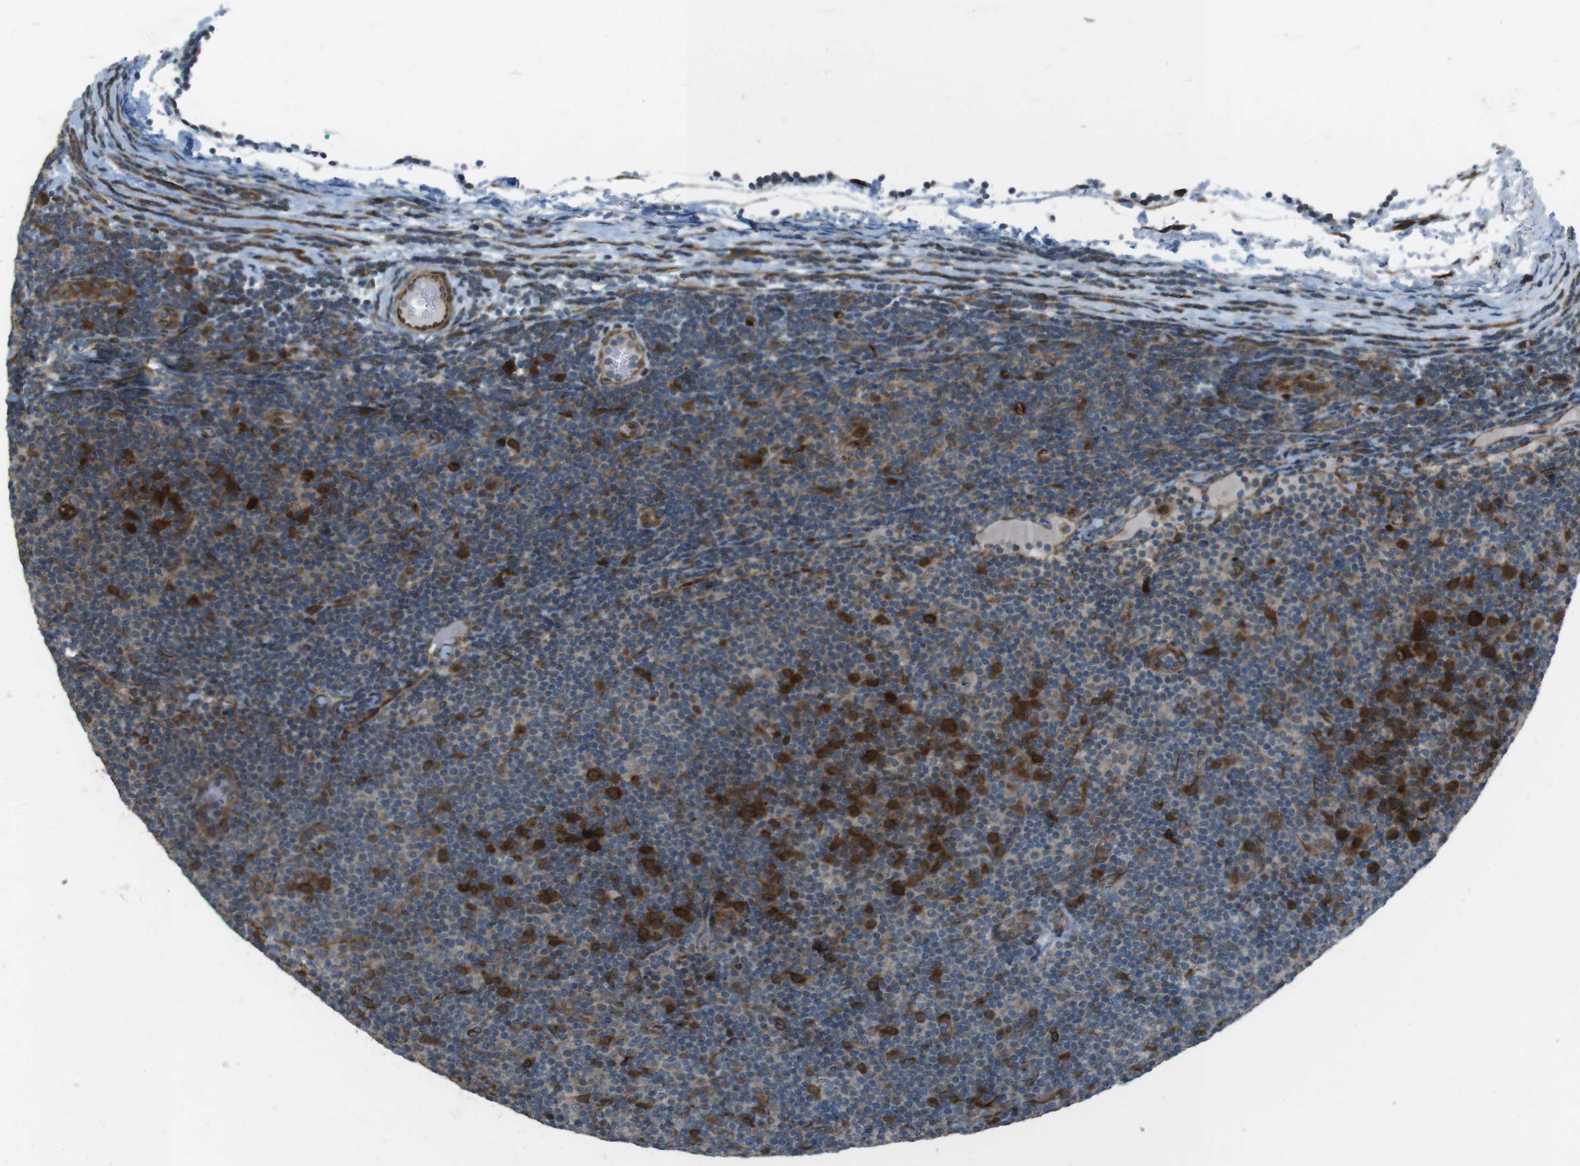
{"staining": {"intensity": "strong", "quantity": "25%-75%", "location": "cytoplasmic/membranous"}, "tissue": "lymphoma", "cell_type": "Tumor cells", "image_type": "cancer", "snomed": [{"axis": "morphology", "description": "Malignant lymphoma, non-Hodgkin's type, Low grade"}, {"axis": "topography", "description": "Lymph node"}], "caption": "Malignant lymphoma, non-Hodgkin's type (low-grade) was stained to show a protein in brown. There is high levels of strong cytoplasmic/membranous expression in about 25%-75% of tumor cells.", "gene": "ZNF330", "patient": {"sex": "male", "age": 83}}